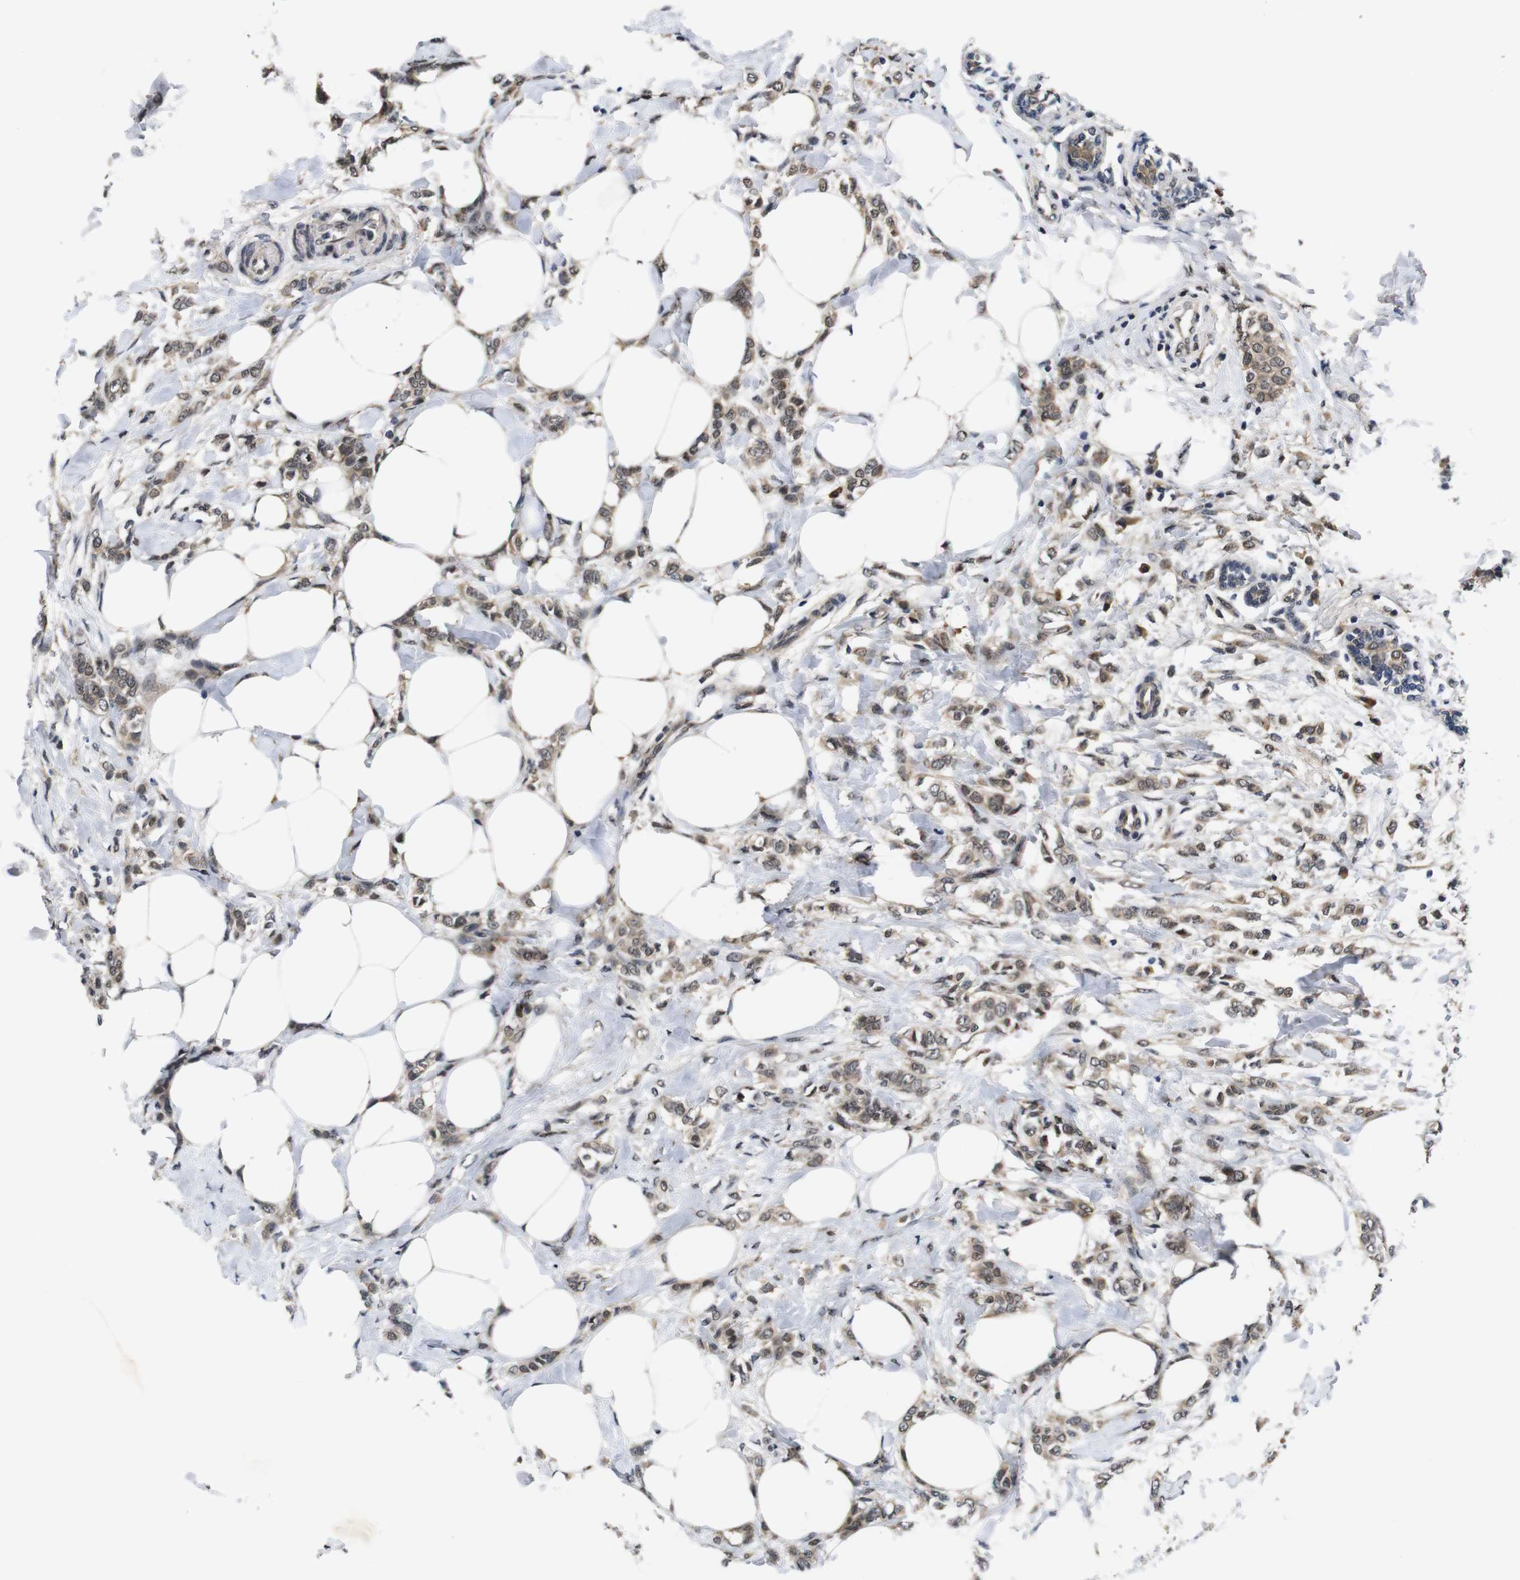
{"staining": {"intensity": "weak", "quantity": ">75%", "location": "cytoplasmic/membranous,nuclear"}, "tissue": "breast cancer", "cell_type": "Tumor cells", "image_type": "cancer", "snomed": [{"axis": "morphology", "description": "Lobular carcinoma, in situ"}, {"axis": "morphology", "description": "Lobular carcinoma"}, {"axis": "topography", "description": "Breast"}], "caption": "Breast lobular carcinoma in situ was stained to show a protein in brown. There is low levels of weak cytoplasmic/membranous and nuclear positivity in approximately >75% of tumor cells.", "gene": "ZBTB46", "patient": {"sex": "female", "age": 41}}